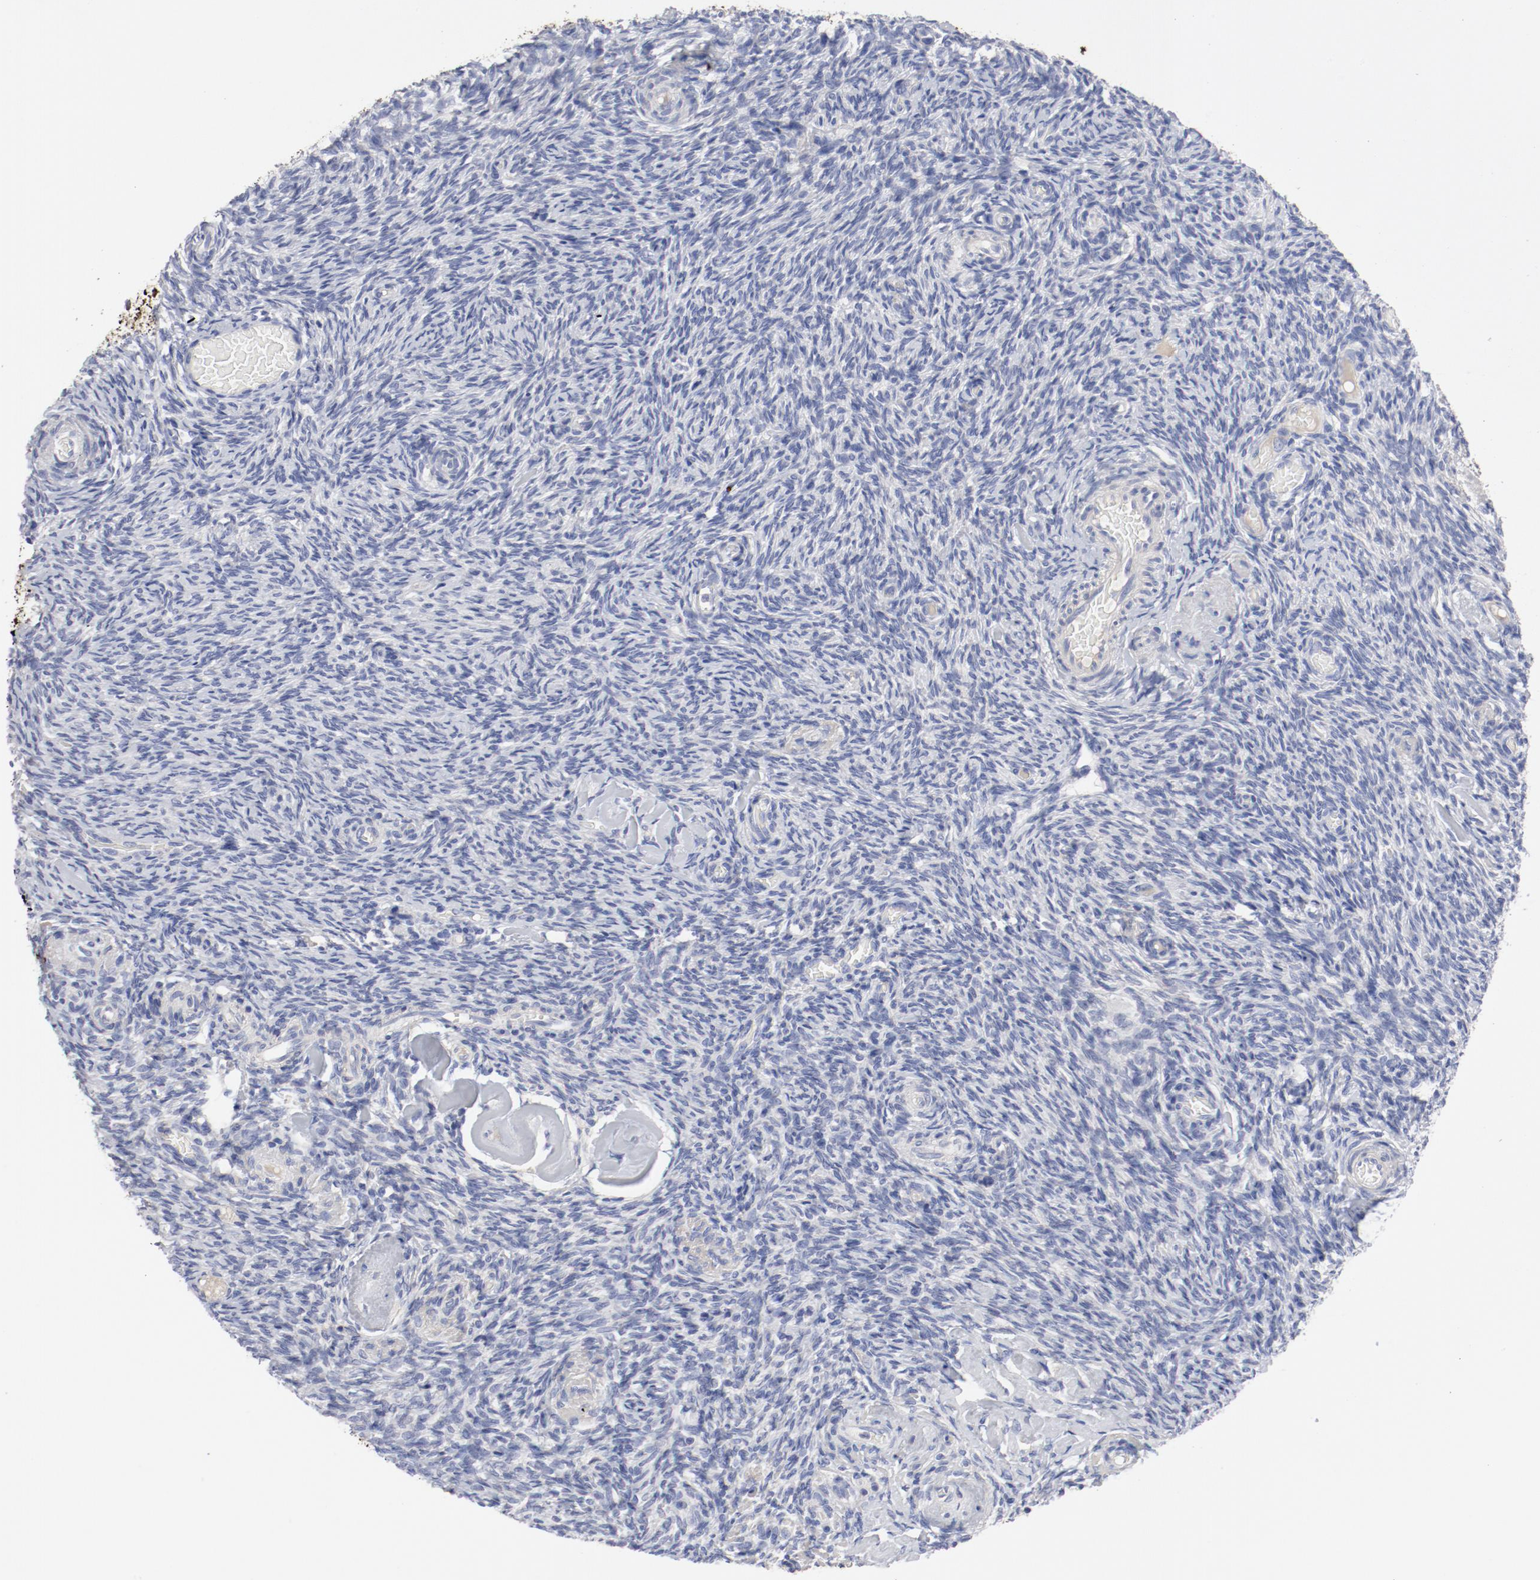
{"staining": {"intensity": "negative", "quantity": "none", "location": "none"}, "tissue": "ovary", "cell_type": "Ovarian stroma cells", "image_type": "normal", "snomed": [{"axis": "morphology", "description": "Normal tissue, NOS"}, {"axis": "topography", "description": "Ovary"}], "caption": "Immunohistochemistry (IHC) histopathology image of normal ovary: ovary stained with DAB (3,3'-diaminobenzidine) reveals no significant protein expression in ovarian stroma cells.", "gene": "TSPAN6", "patient": {"sex": "female", "age": 60}}